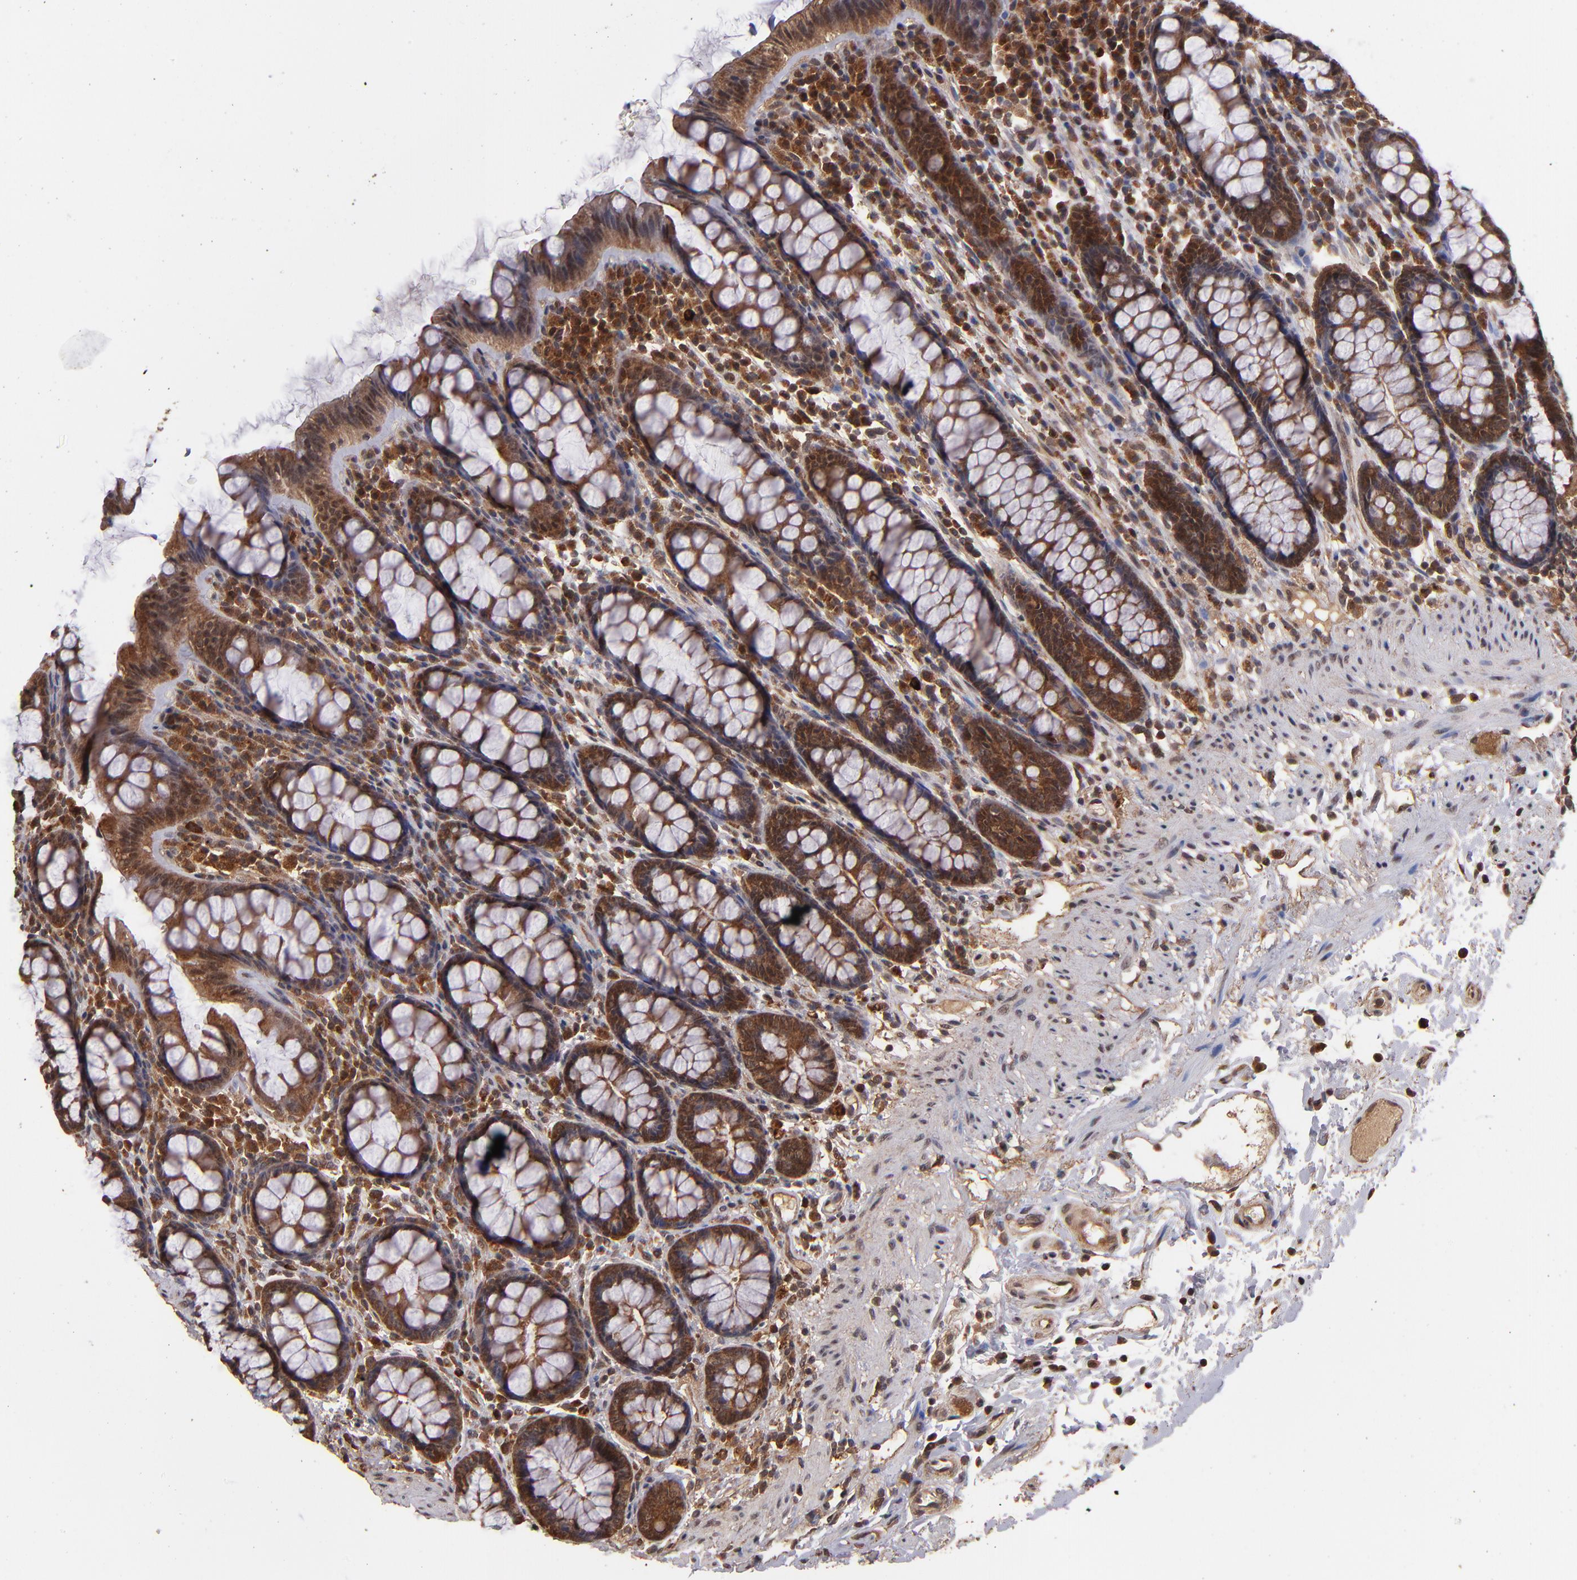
{"staining": {"intensity": "strong", "quantity": ">75%", "location": "cytoplasmic/membranous"}, "tissue": "rectum", "cell_type": "Glandular cells", "image_type": "normal", "snomed": [{"axis": "morphology", "description": "Normal tissue, NOS"}, {"axis": "topography", "description": "Rectum"}], "caption": "This photomicrograph reveals immunohistochemistry (IHC) staining of benign rectum, with high strong cytoplasmic/membranous staining in approximately >75% of glandular cells.", "gene": "NFE2L2", "patient": {"sex": "male", "age": 92}}